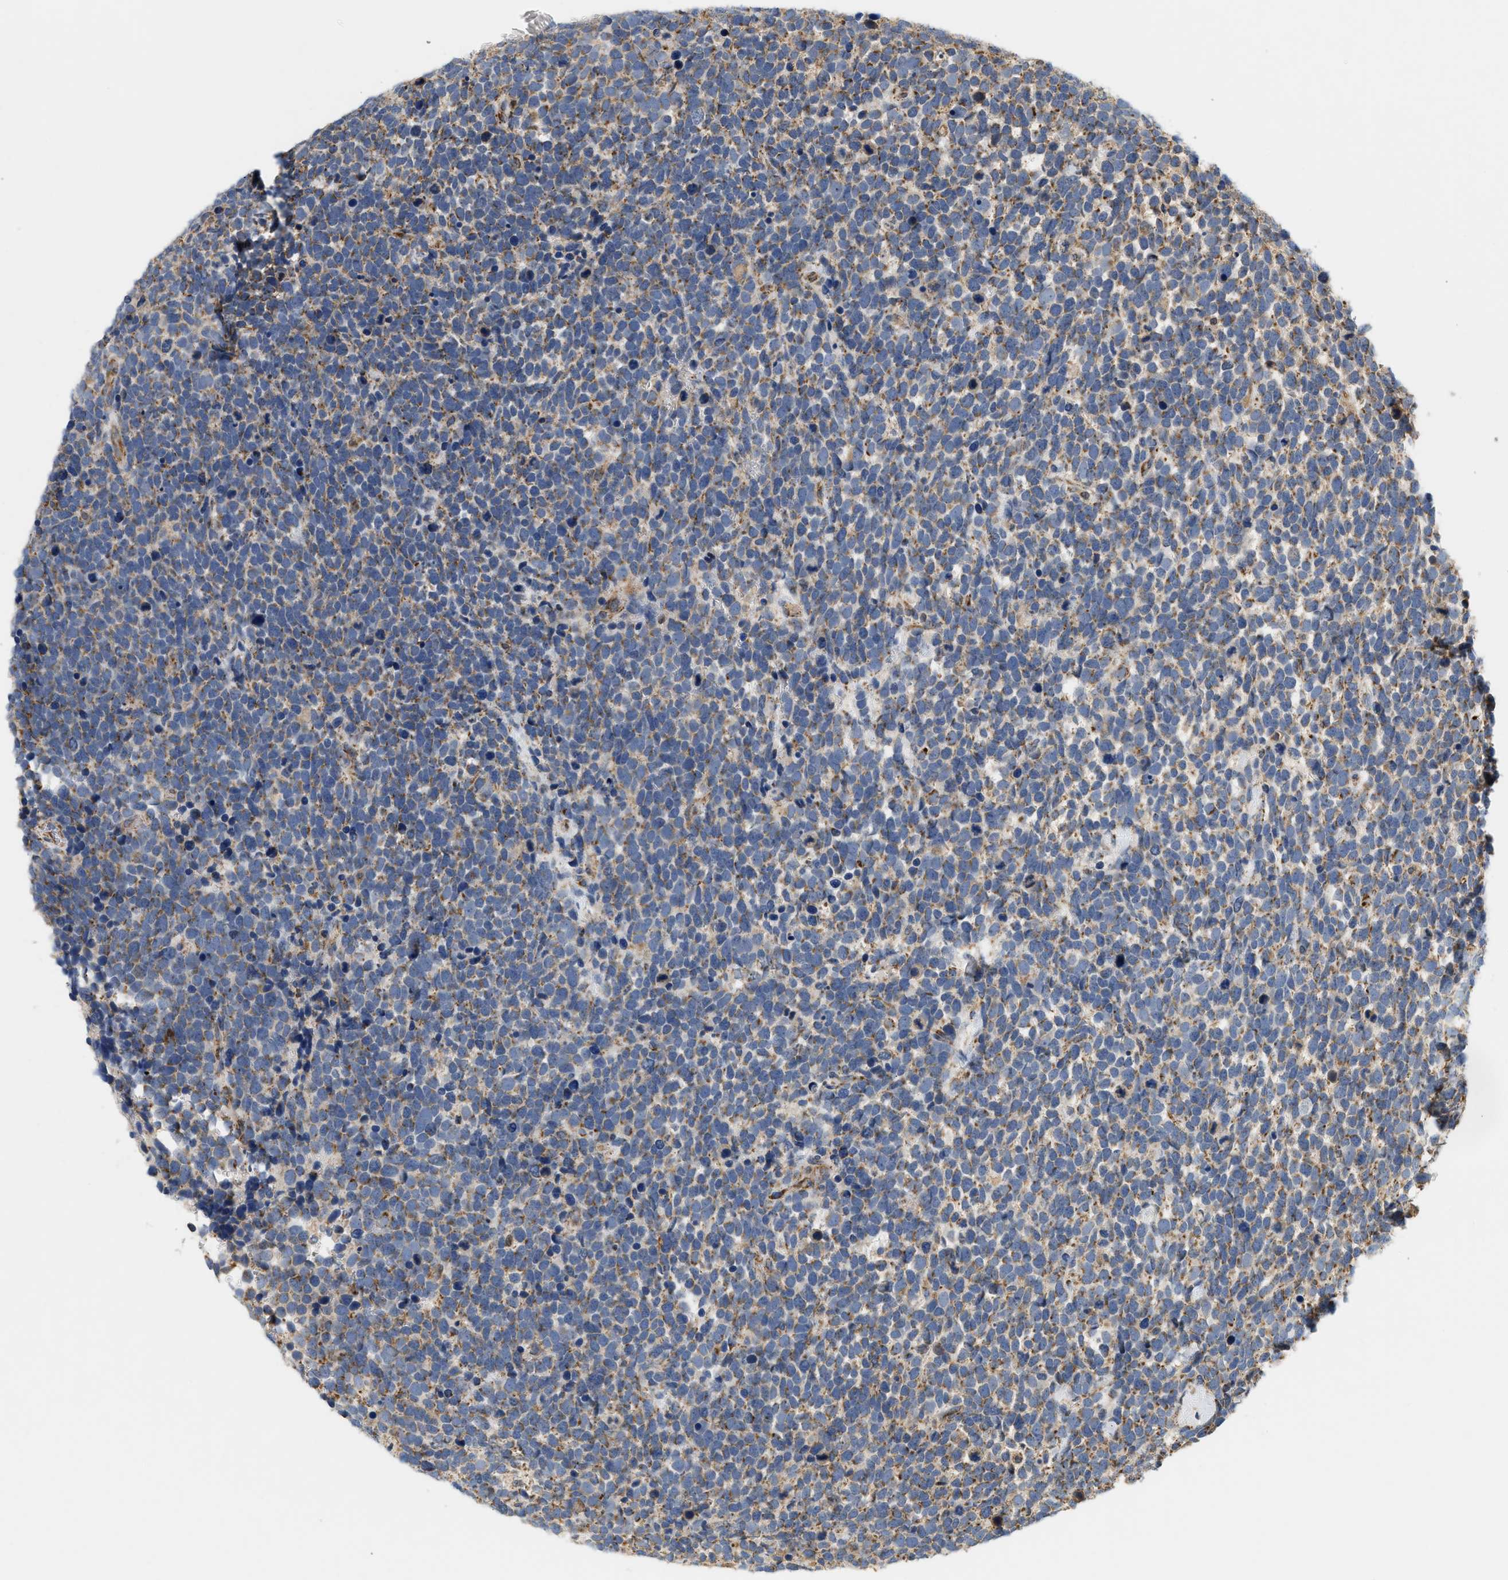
{"staining": {"intensity": "moderate", "quantity": "25%-75%", "location": "cytoplasmic/membranous"}, "tissue": "urothelial cancer", "cell_type": "Tumor cells", "image_type": "cancer", "snomed": [{"axis": "morphology", "description": "Urothelial carcinoma, High grade"}, {"axis": "topography", "description": "Urinary bladder"}], "caption": "Immunohistochemistry image of human urothelial cancer stained for a protein (brown), which exhibits medium levels of moderate cytoplasmic/membranous staining in about 25%-75% of tumor cells.", "gene": "MCU", "patient": {"sex": "female", "age": 82}}